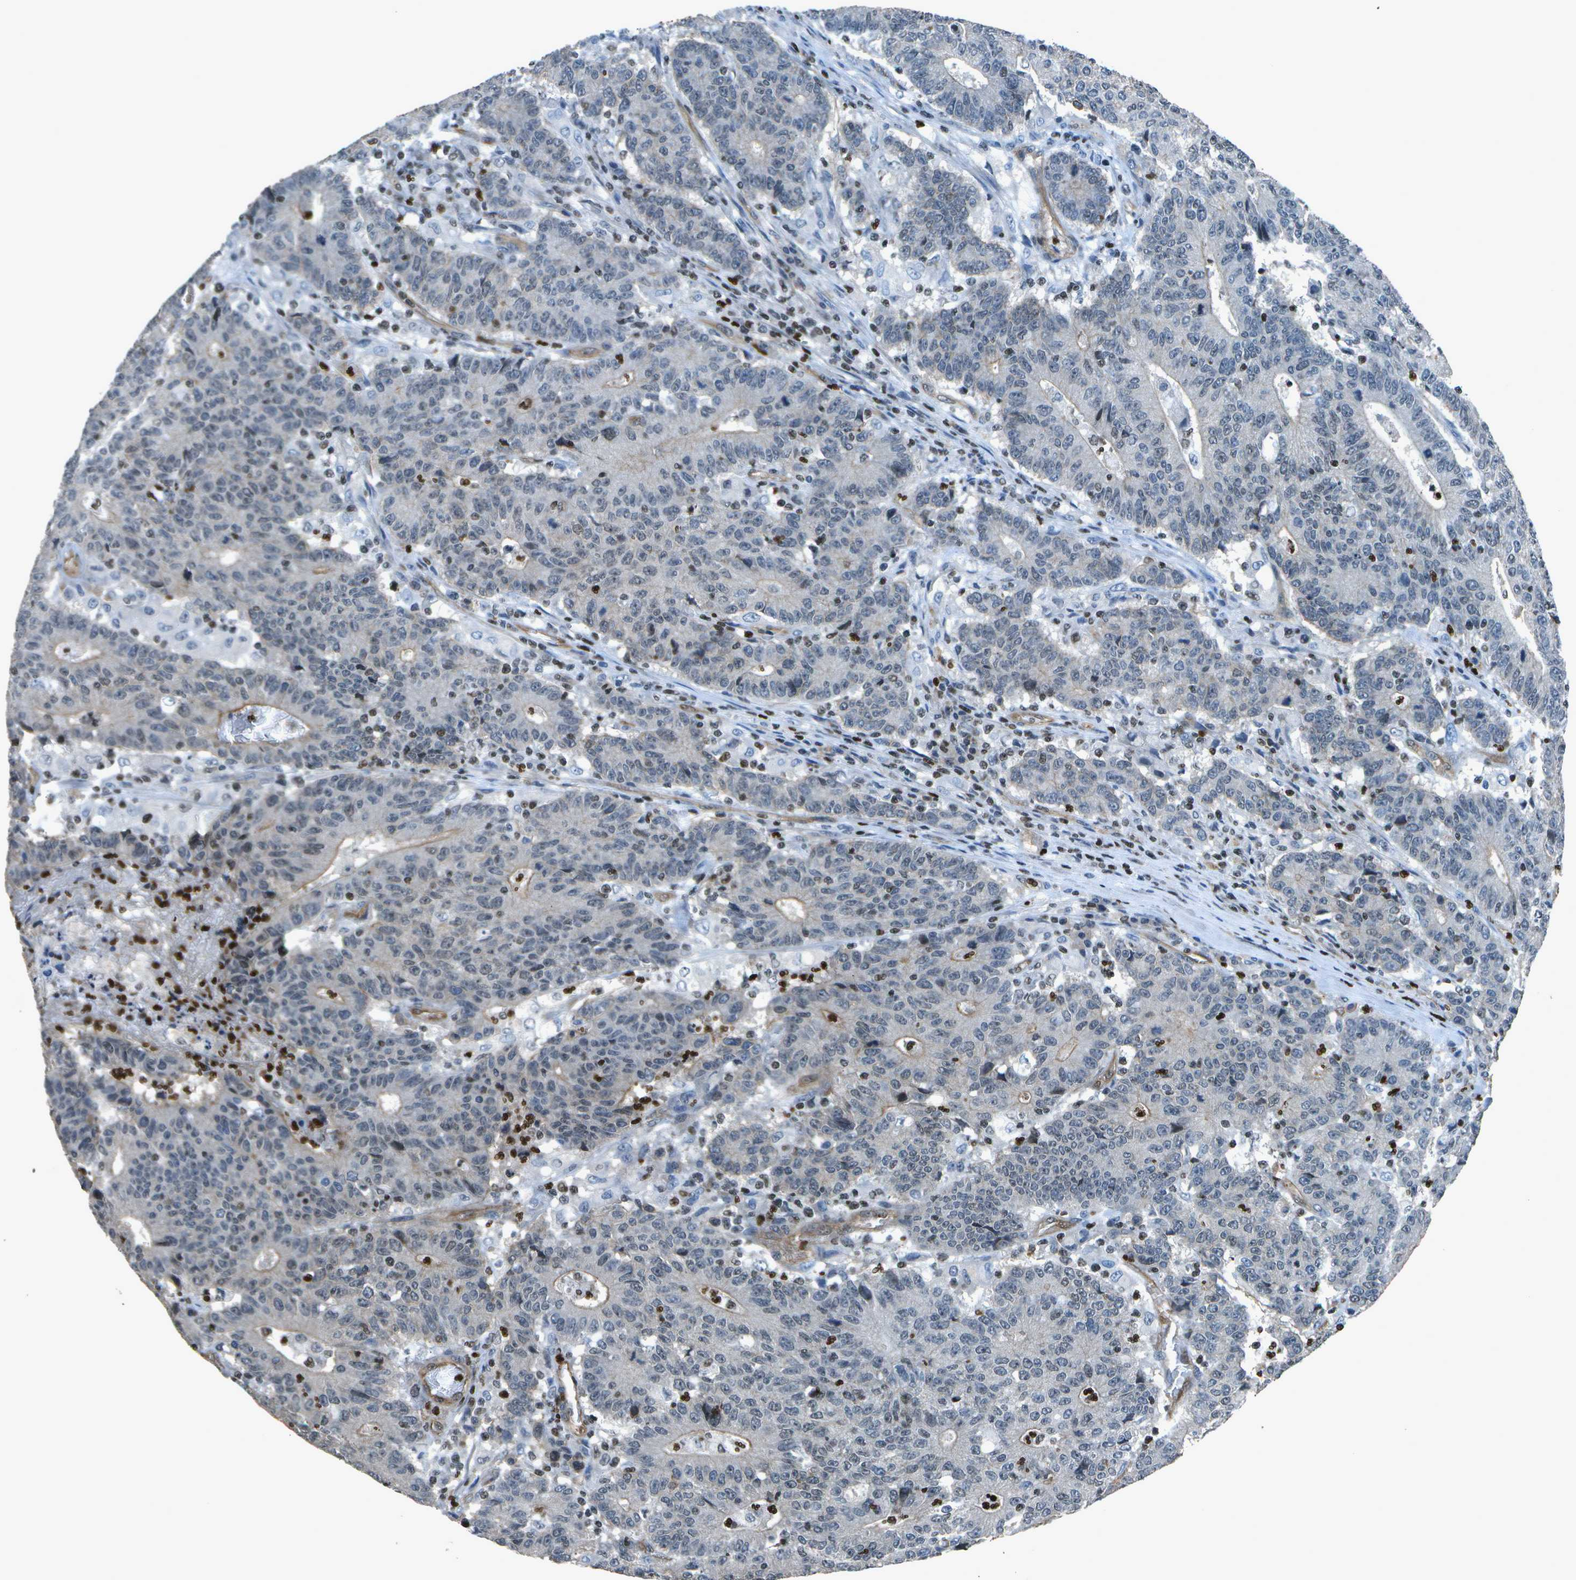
{"staining": {"intensity": "negative", "quantity": "none", "location": "none"}, "tissue": "colorectal cancer", "cell_type": "Tumor cells", "image_type": "cancer", "snomed": [{"axis": "morphology", "description": "Normal tissue, NOS"}, {"axis": "morphology", "description": "Adenocarcinoma, NOS"}, {"axis": "topography", "description": "Colon"}], "caption": "Human colorectal cancer (adenocarcinoma) stained for a protein using immunohistochemistry reveals no expression in tumor cells.", "gene": "PDLIM1", "patient": {"sex": "female", "age": 75}}